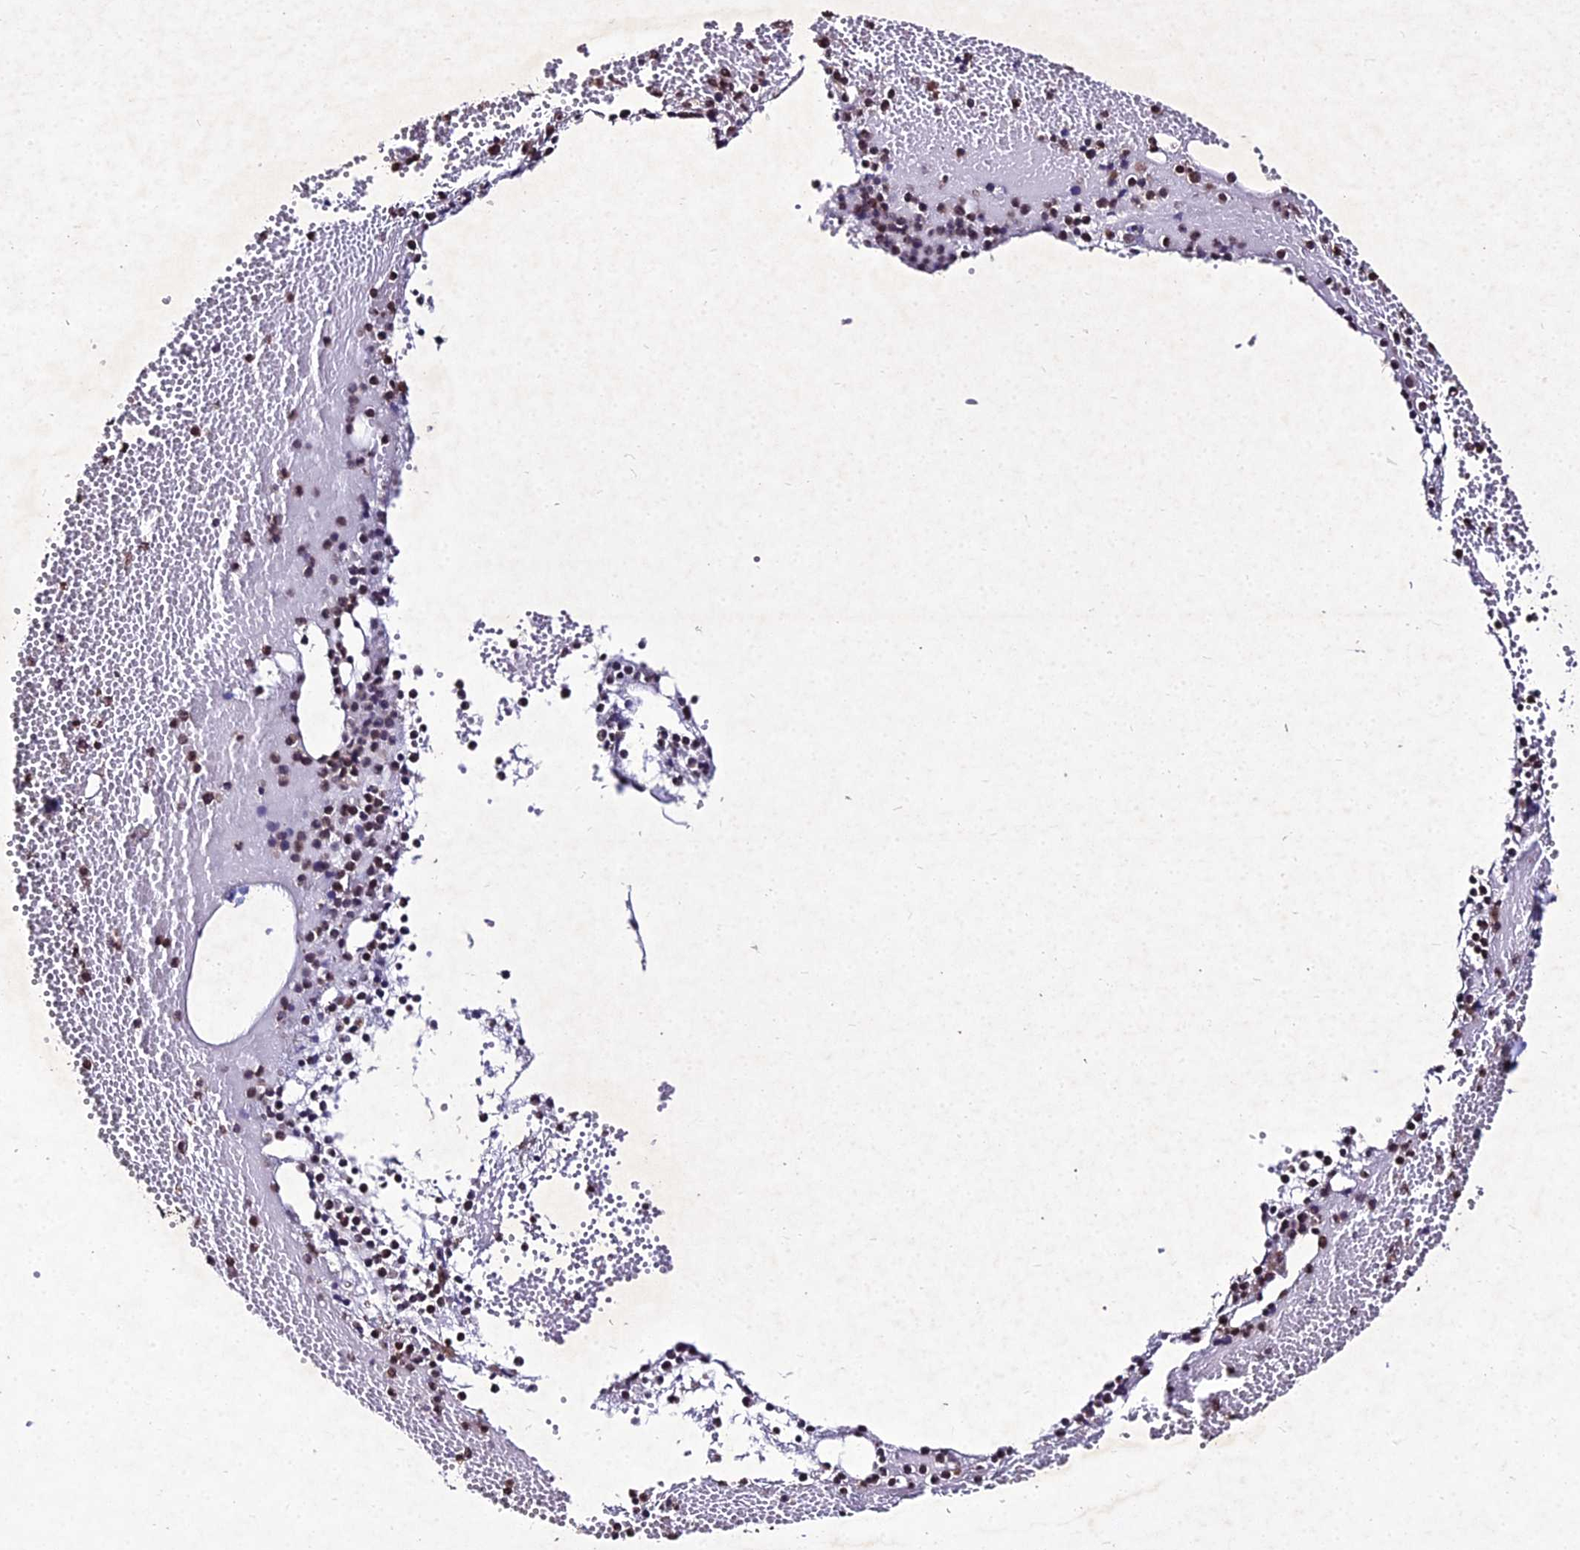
{"staining": {"intensity": "moderate", "quantity": "25%-75%", "location": "cytoplasmic/membranous"}, "tissue": "bone marrow", "cell_type": "Hematopoietic cells", "image_type": "normal", "snomed": [{"axis": "morphology", "description": "Normal tissue, NOS"}, {"axis": "topography", "description": "Bone marrow"}], "caption": "High-power microscopy captured an immunohistochemistry (IHC) photomicrograph of unremarkable bone marrow, revealing moderate cytoplasmic/membranous positivity in about 25%-75% of hematopoietic cells.", "gene": "ZNF766", "patient": {"sex": "female", "age": 77}}